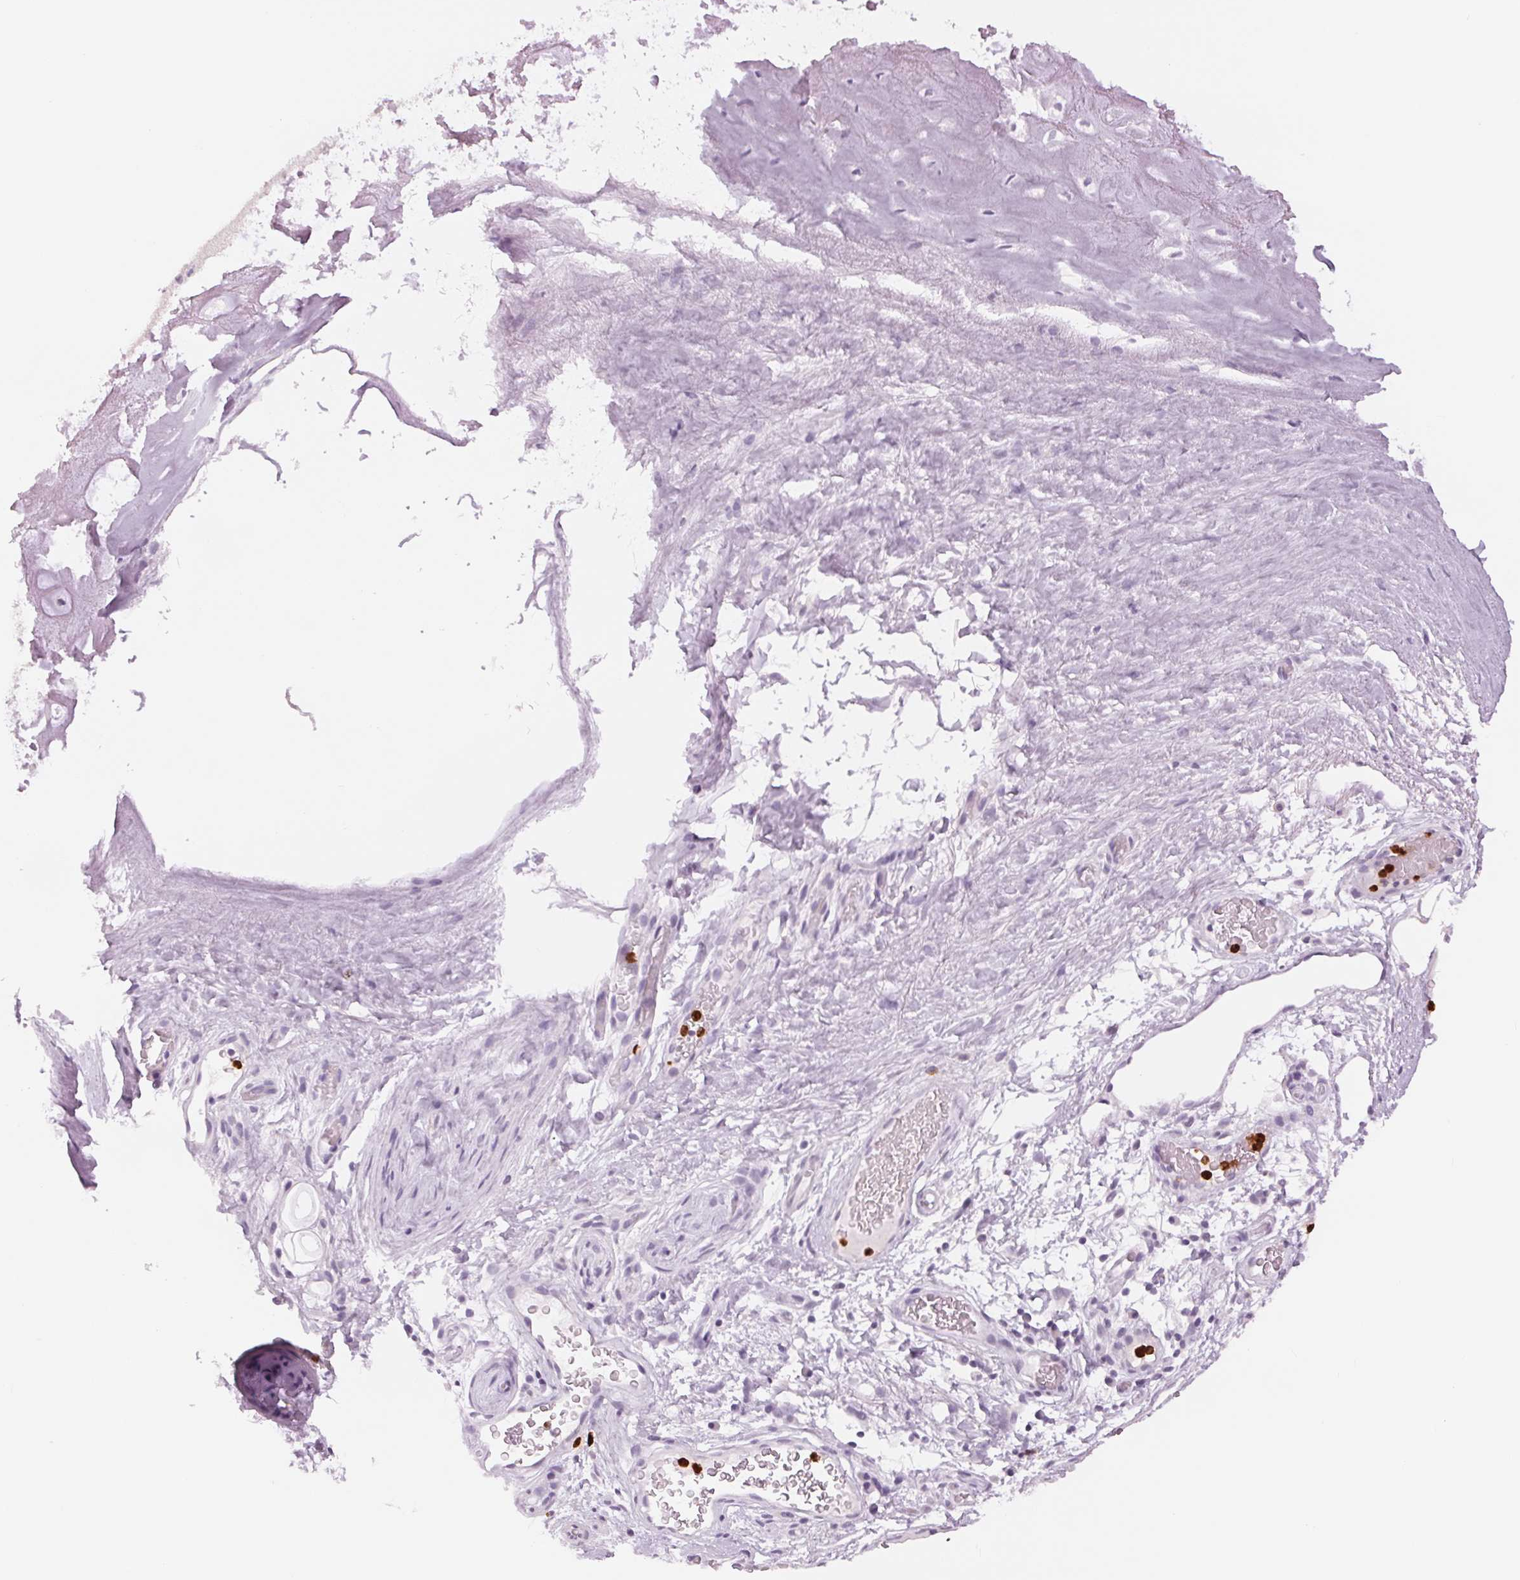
{"staining": {"intensity": "negative", "quantity": "none", "location": "none"}, "tissue": "adipose tissue", "cell_type": "Adipocytes", "image_type": "normal", "snomed": [{"axis": "morphology", "description": "Normal tissue, NOS"}, {"axis": "topography", "description": "Lymph node"}, {"axis": "topography", "description": "Cartilage tissue"}, {"axis": "topography", "description": "Nasopharynx"}], "caption": "IHC of normal human adipose tissue reveals no staining in adipocytes.", "gene": "KLK7", "patient": {"sex": "male", "age": 63}}